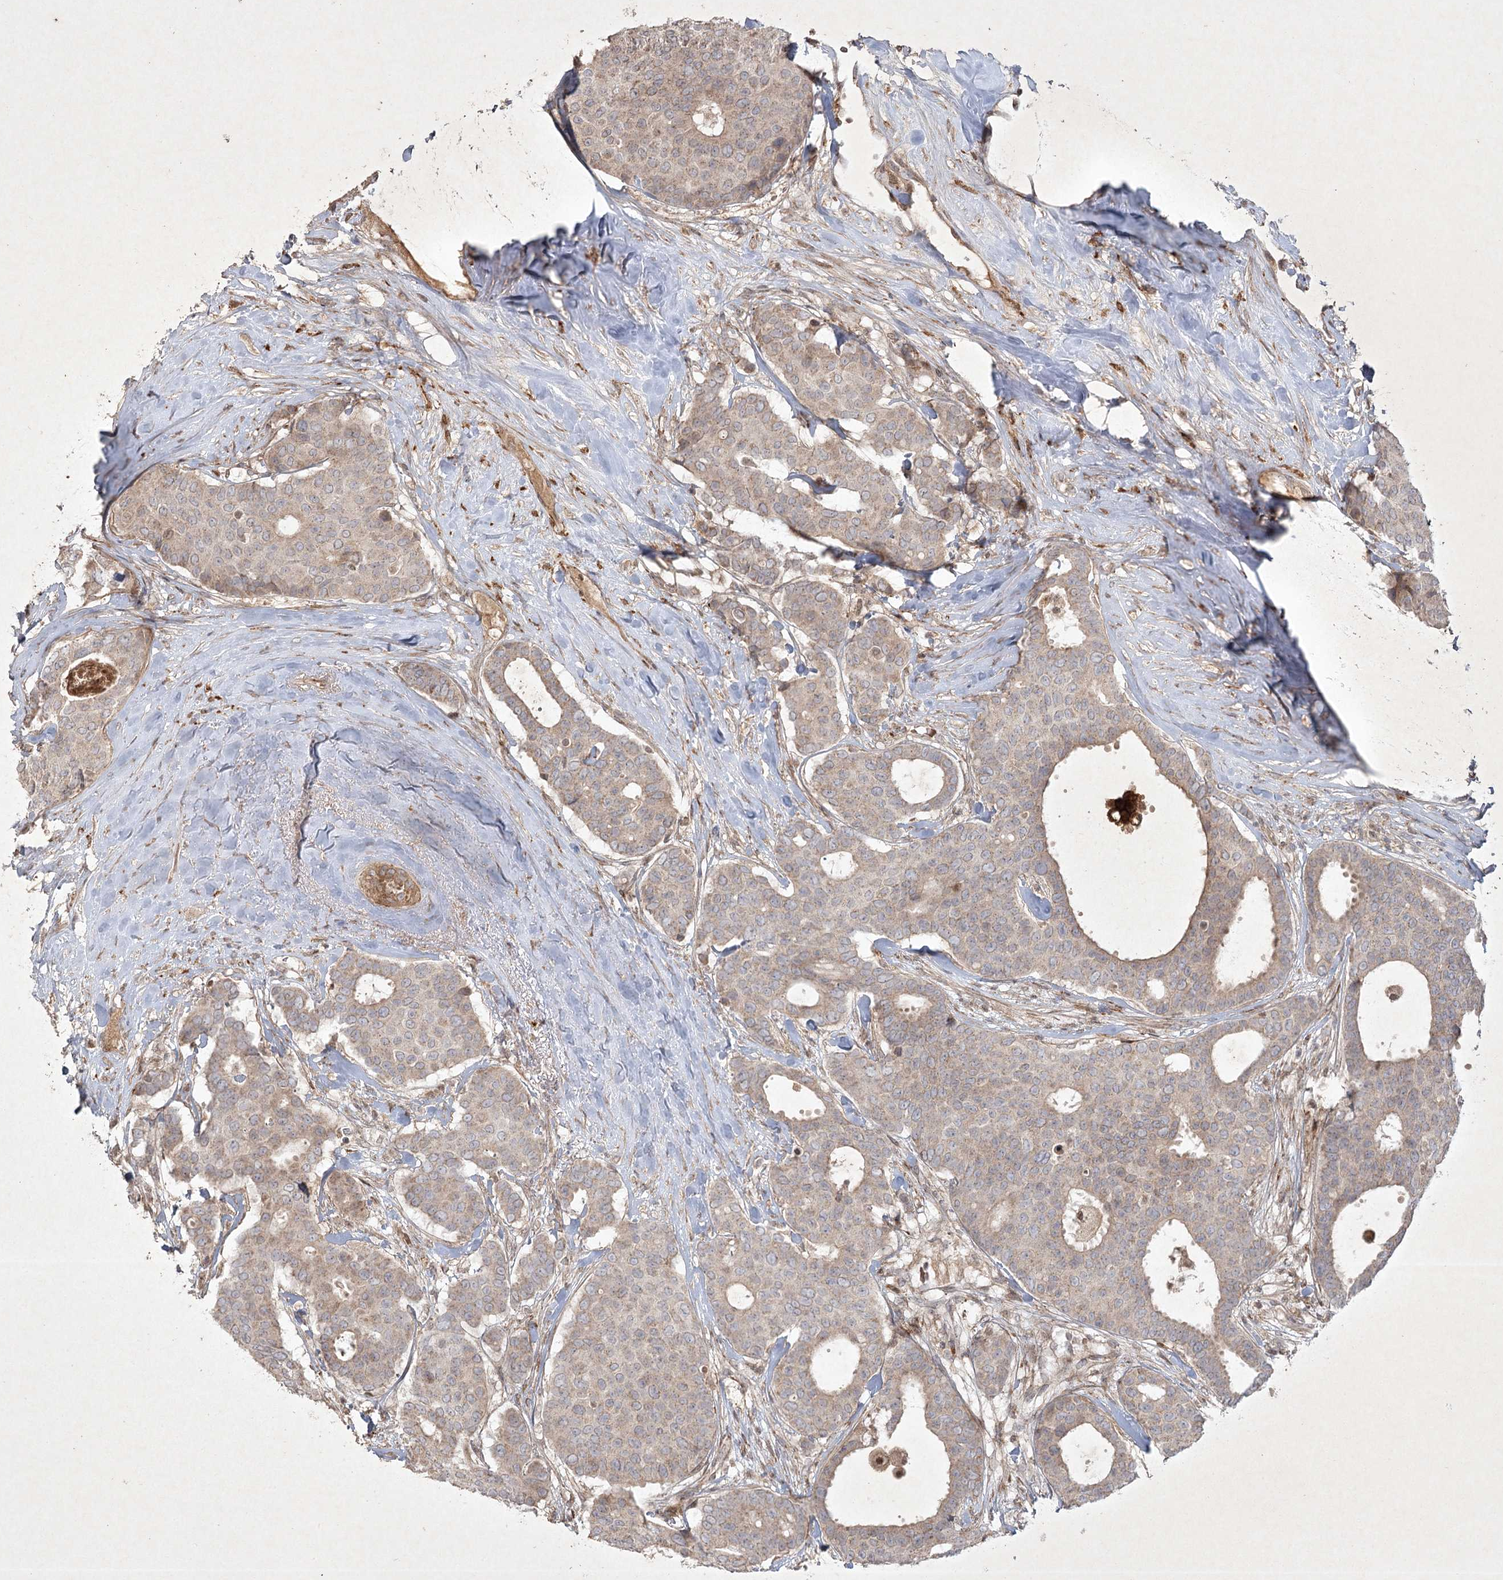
{"staining": {"intensity": "weak", "quantity": "25%-75%", "location": "cytoplasmic/membranous"}, "tissue": "breast cancer", "cell_type": "Tumor cells", "image_type": "cancer", "snomed": [{"axis": "morphology", "description": "Duct carcinoma"}, {"axis": "topography", "description": "Breast"}], "caption": "Brown immunohistochemical staining in human breast infiltrating ductal carcinoma displays weak cytoplasmic/membranous positivity in about 25%-75% of tumor cells. The protein is shown in brown color, while the nuclei are stained blue.", "gene": "KBTBD4", "patient": {"sex": "female", "age": 75}}